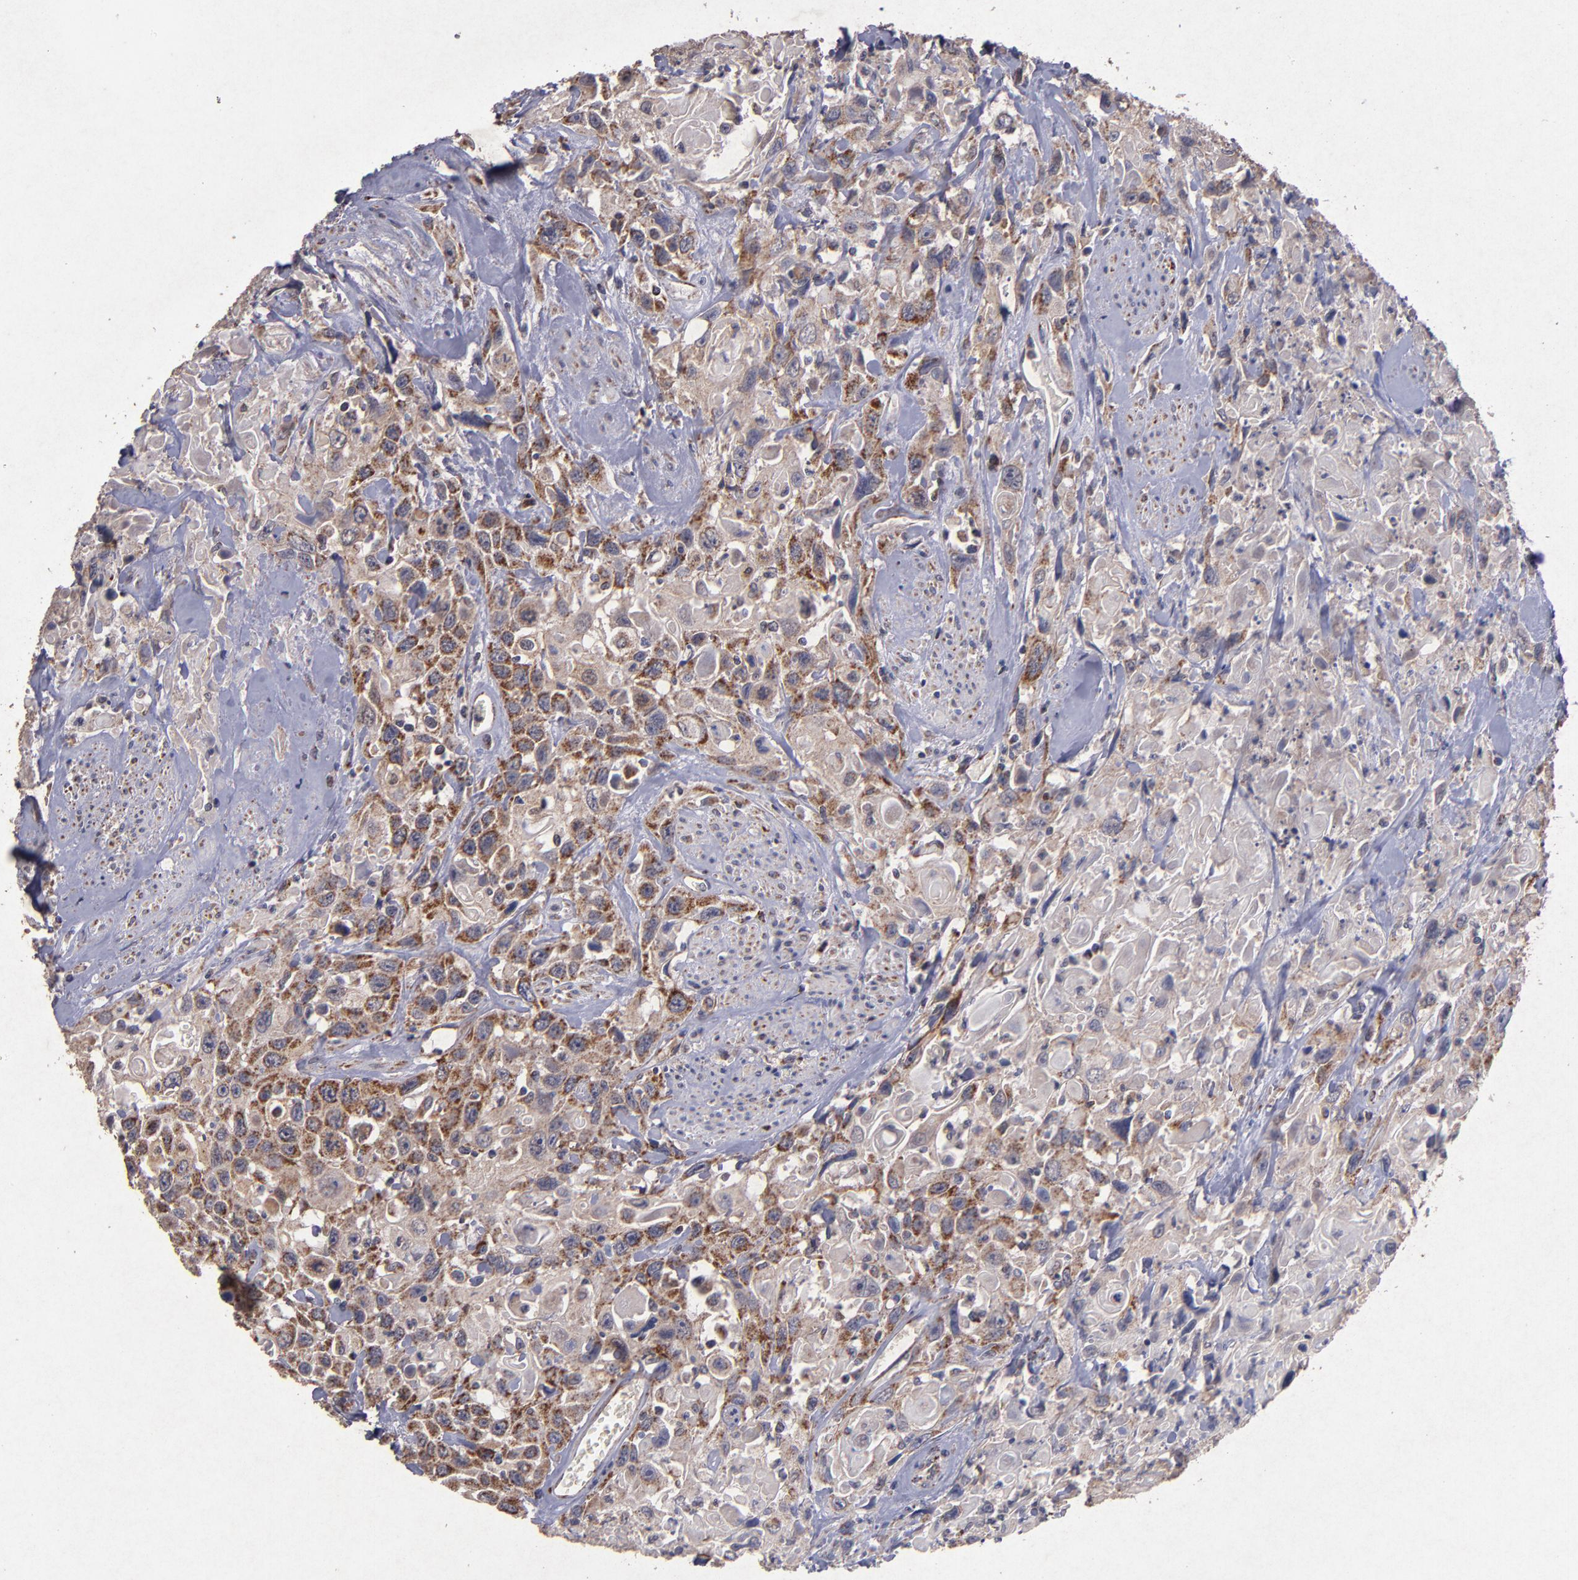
{"staining": {"intensity": "moderate", "quantity": "25%-75%", "location": "cytoplasmic/membranous"}, "tissue": "urothelial cancer", "cell_type": "Tumor cells", "image_type": "cancer", "snomed": [{"axis": "morphology", "description": "Urothelial carcinoma, High grade"}, {"axis": "topography", "description": "Urinary bladder"}], "caption": "Immunohistochemistry image of urothelial carcinoma (high-grade) stained for a protein (brown), which exhibits medium levels of moderate cytoplasmic/membranous expression in about 25%-75% of tumor cells.", "gene": "TIMM9", "patient": {"sex": "female", "age": 84}}